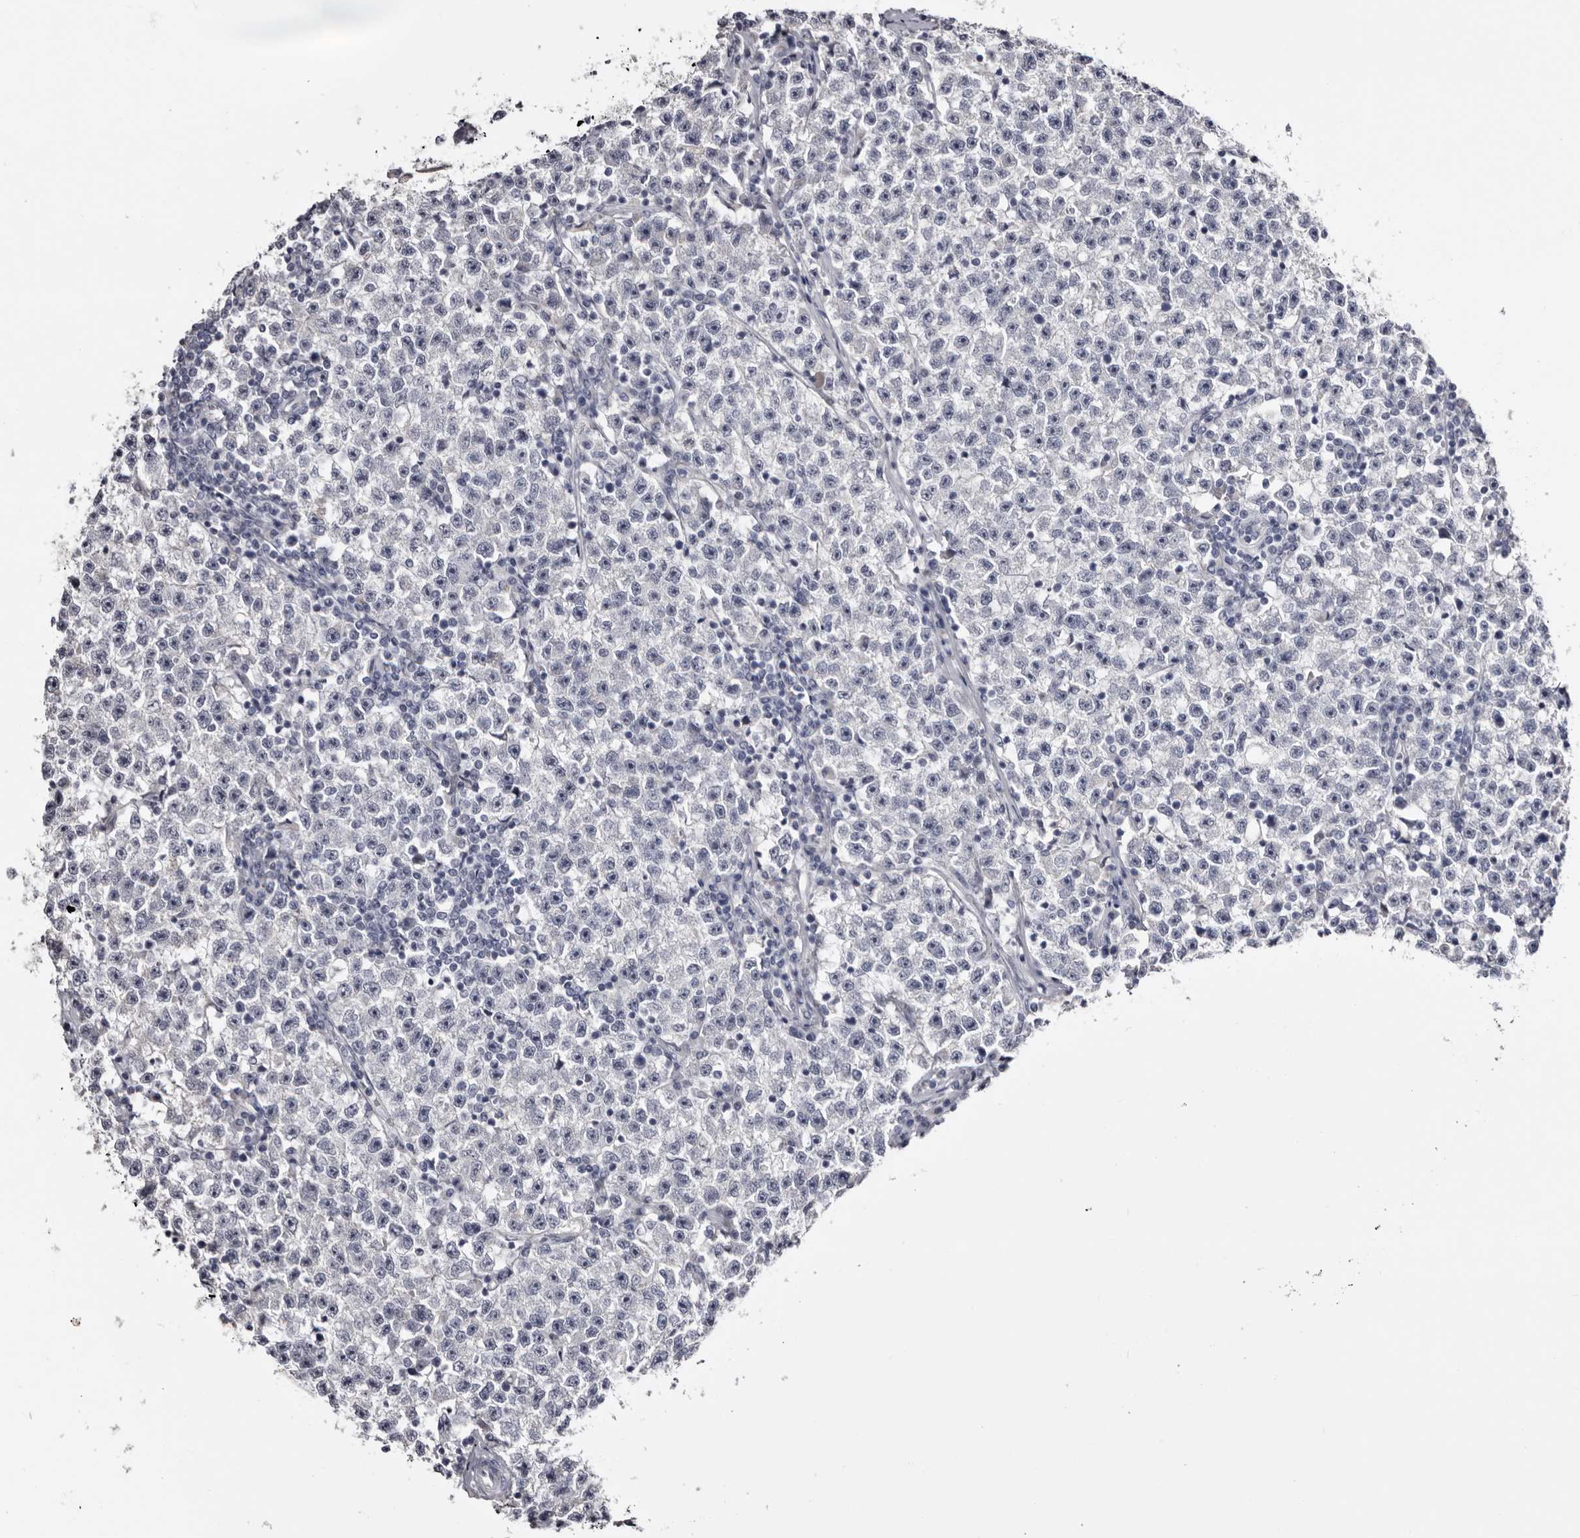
{"staining": {"intensity": "negative", "quantity": "none", "location": "none"}, "tissue": "testis cancer", "cell_type": "Tumor cells", "image_type": "cancer", "snomed": [{"axis": "morphology", "description": "Seminoma, NOS"}, {"axis": "topography", "description": "Testis"}], "caption": "This photomicrograph is of seminoma (testis) stained with immunohistochemistry (IHC) to label a protein in brown with the nuclei are counter-stained blue. There is no staining in tumor cells.", "gene": "CASQ1", "patient": {"sex": "male", "age": 22}}